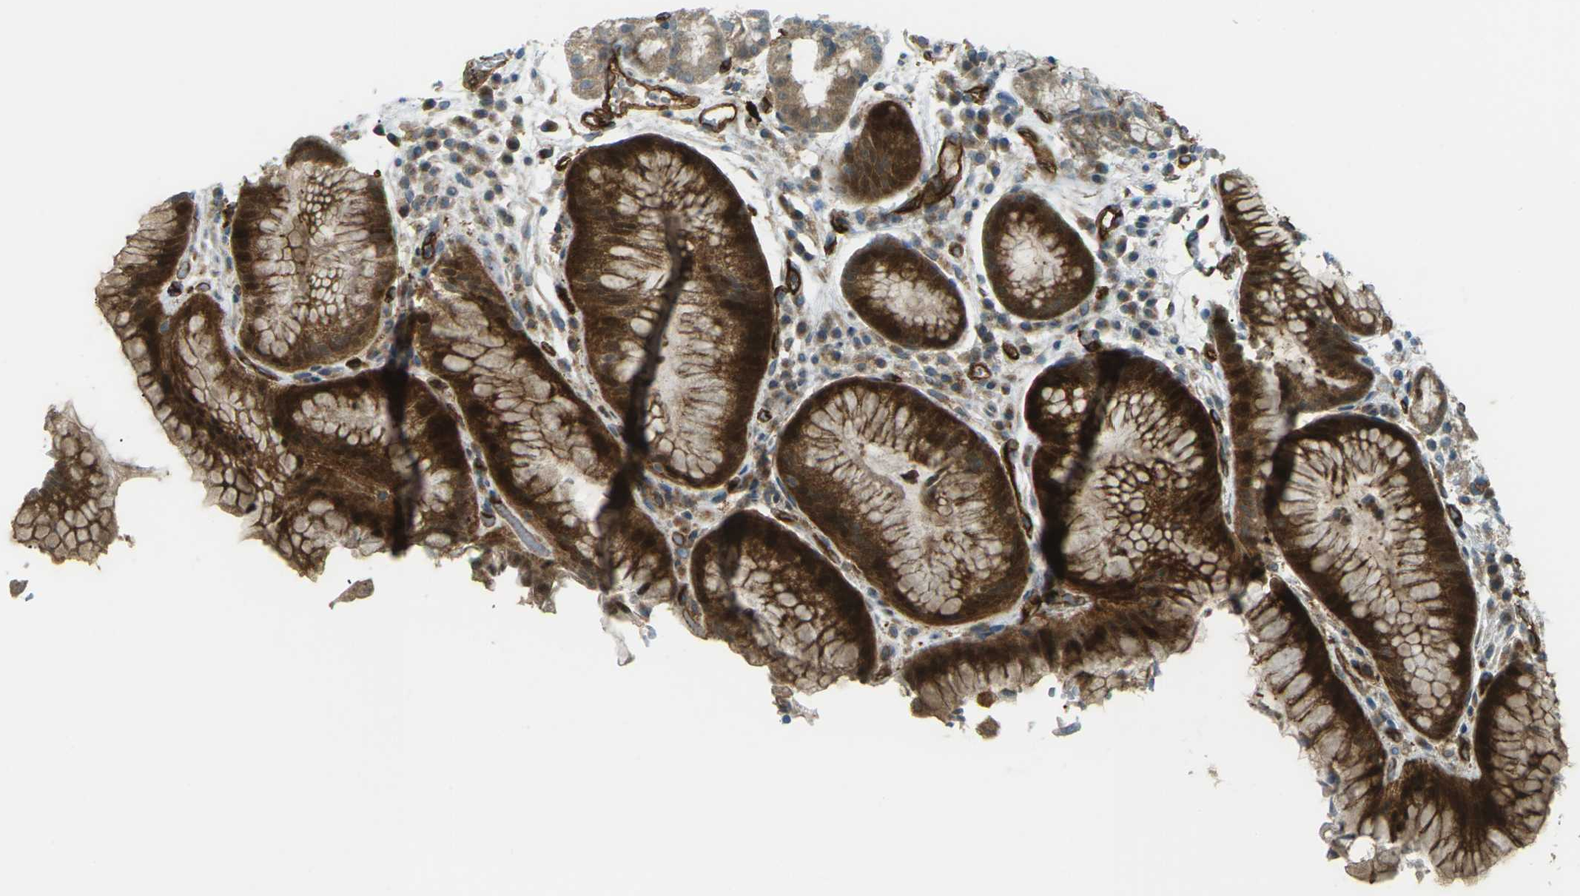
{"staining": {"intensity": "moderate", "quantity": "25%-75%", "location": "cytoplasmic/membranous"}, "tissue": "stomach", "cell_type": "Glandular cells", "image_type": "normal", "snomed": [{"axis": "morphology", "description": "Normal tissue, NOS"}, {"axis": "topography", "description": "Stomach, upper"}], "caption": "The immunohistochemical stain labels moderate cytoplasmic/membranous staining in glandular cells of unremarkable stomach.", "gene": "S1PR1", "patient": {"sex": "male", "age": 72}}